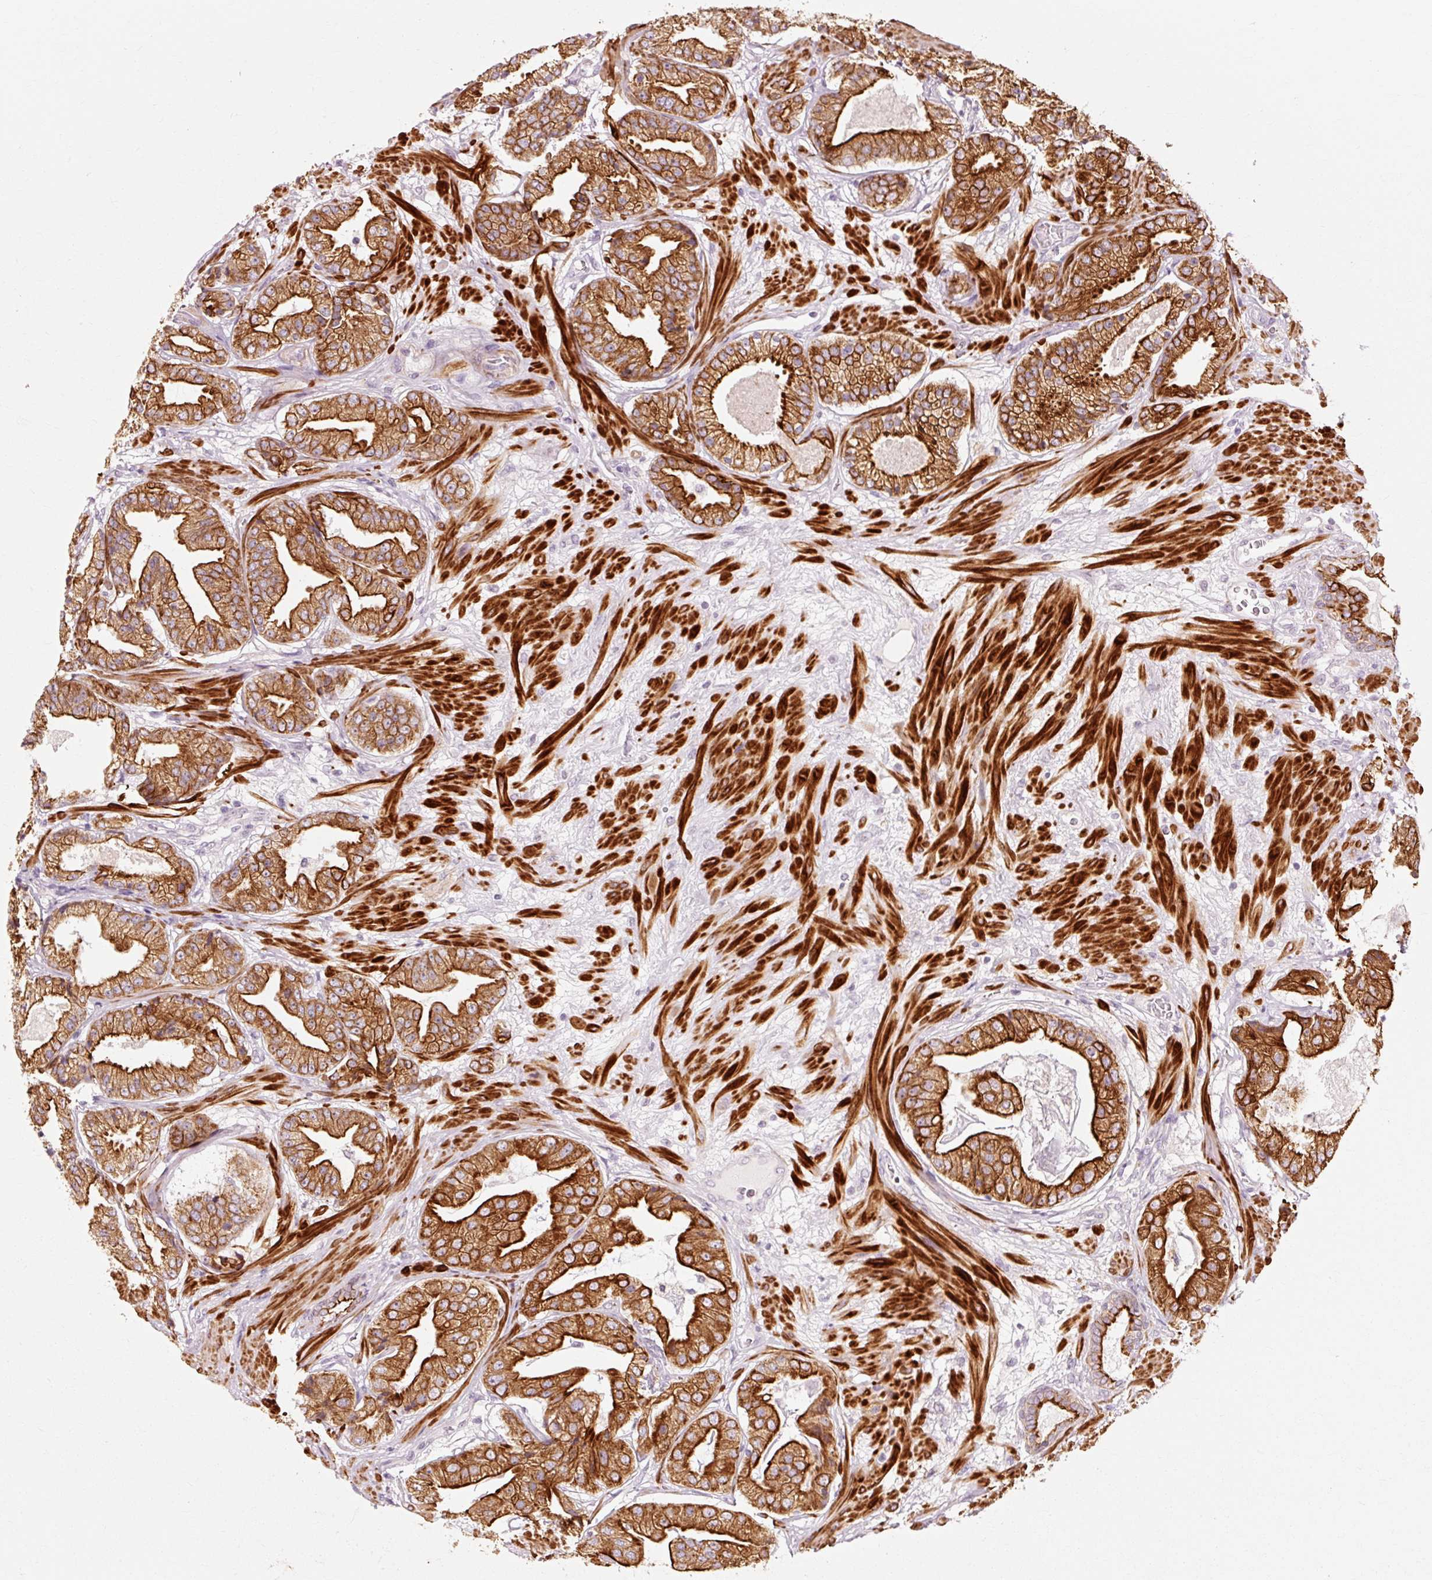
{"staining": {"intensity": "strong", "quantity": ">75%", "location": "cytoplasmic/membranous"}, "tissue": "prostate cancer", "cell_type": "Tumor cells", "image_type": "cancer", "snomed": [{"axis": "morphology", "description": "Adenocarcinoma, High grade"}, {"axis": "topography", "description": "Prostate"}], "caption": "This photomicrograph demonstrates prostate adenocarcinoma (high-grade) stained with immunohistochemistry to label a protein in brown. The cytoplasmic/membranous of tumor cells show strong positivity for the protein. Nuclei are counter-stained blue.", "gene": "TRIM73", "patient": {"sex": "male", "age": 63}}